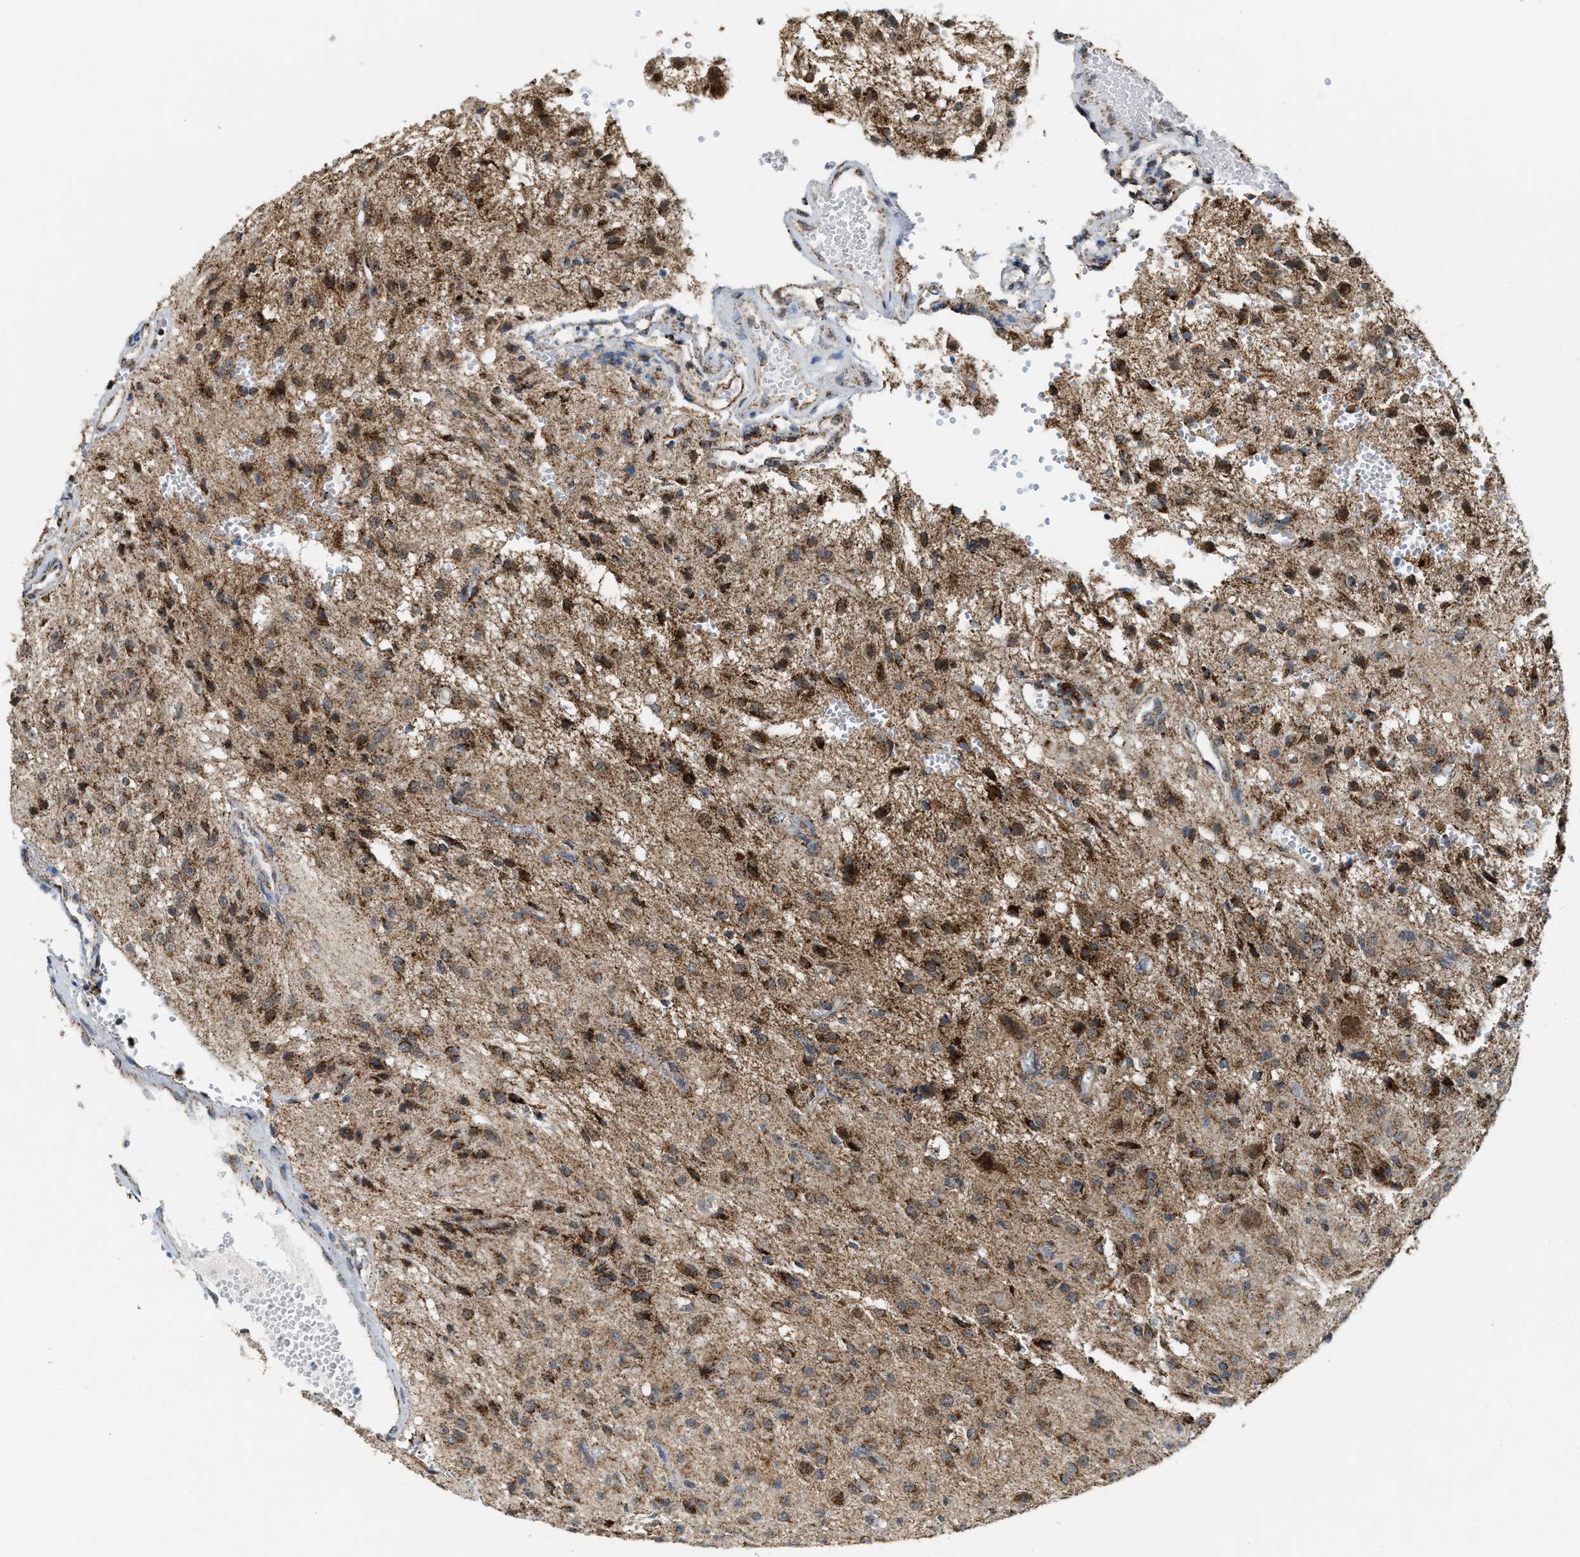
{"staining": {"intensity": "moderate", "quantity": ">75%", "location": "cytoplasmic/membranous"}, "tissue": "glioma", "cell_type": "Tumor cells", "image_type": "cancer", "snomed": [{"axis": "morphology", "description": "Glioma, malignant, High grade"}, {"axis": "topography", "description": "Brain"}], "caption": "Immunohistochemistry photomicrograph of human glioma stained for a protein (brown), which shows medium levels of moderate cytoplasmic/membranous positivity in approximately >75% of tumor cells.", "gene": "HIBADH", "patient": {"sex": "female", "age": 59}}